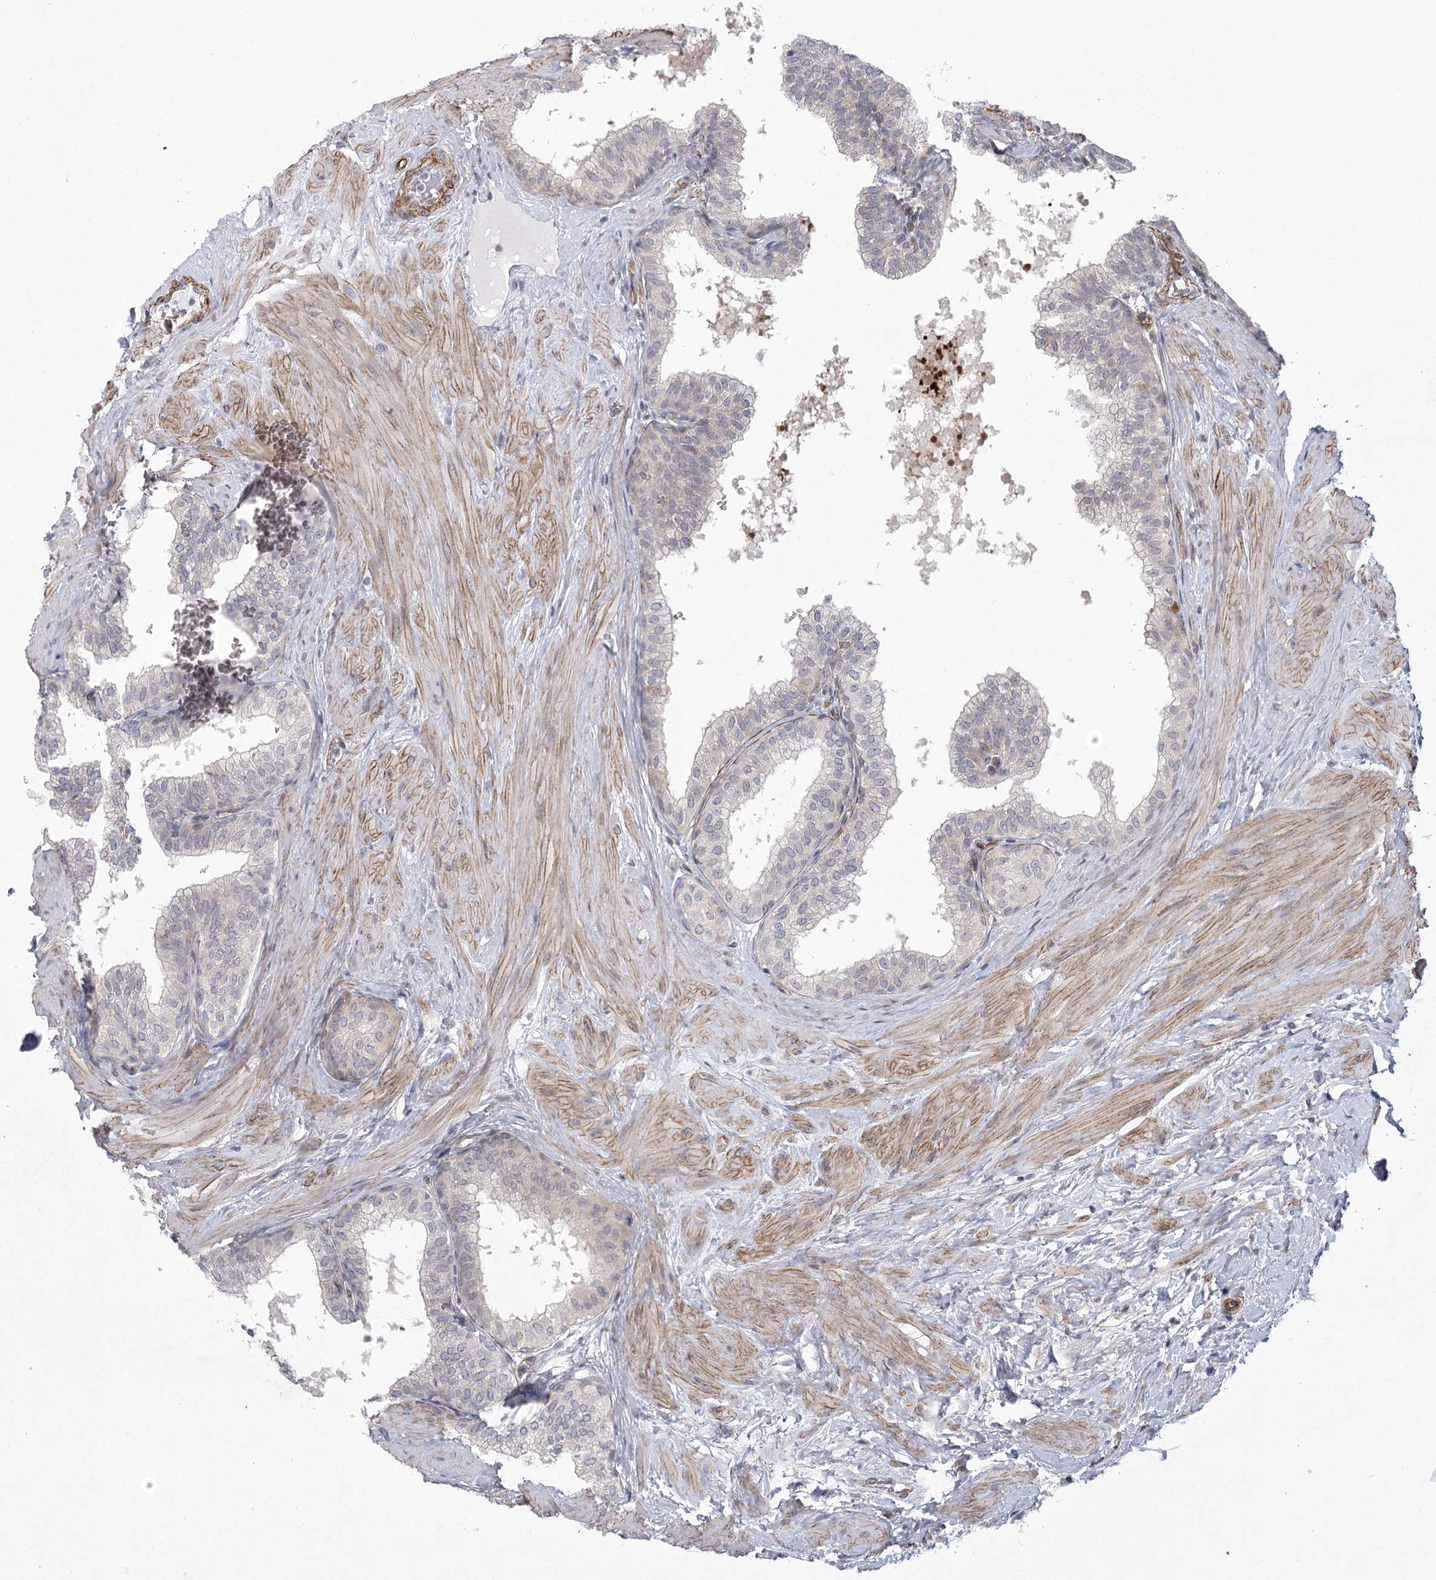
{"staining": {"intensity": "negative", "quantity": "none", "location": "none"}, "tissue": "prostate", "cell_type": "Glandular cells", "image_type": "normal", "snomed": [{"axis": "morphology", "description": "Normal tissue, NOS"}, {"axis": "topography", "description": "Prostate"}], "caption": "Prostate stained for a protein using IHC demonstrates no positivity glandular cells.", "gene": "MEPE", "patient": {"sex": "male", "age": 60}}